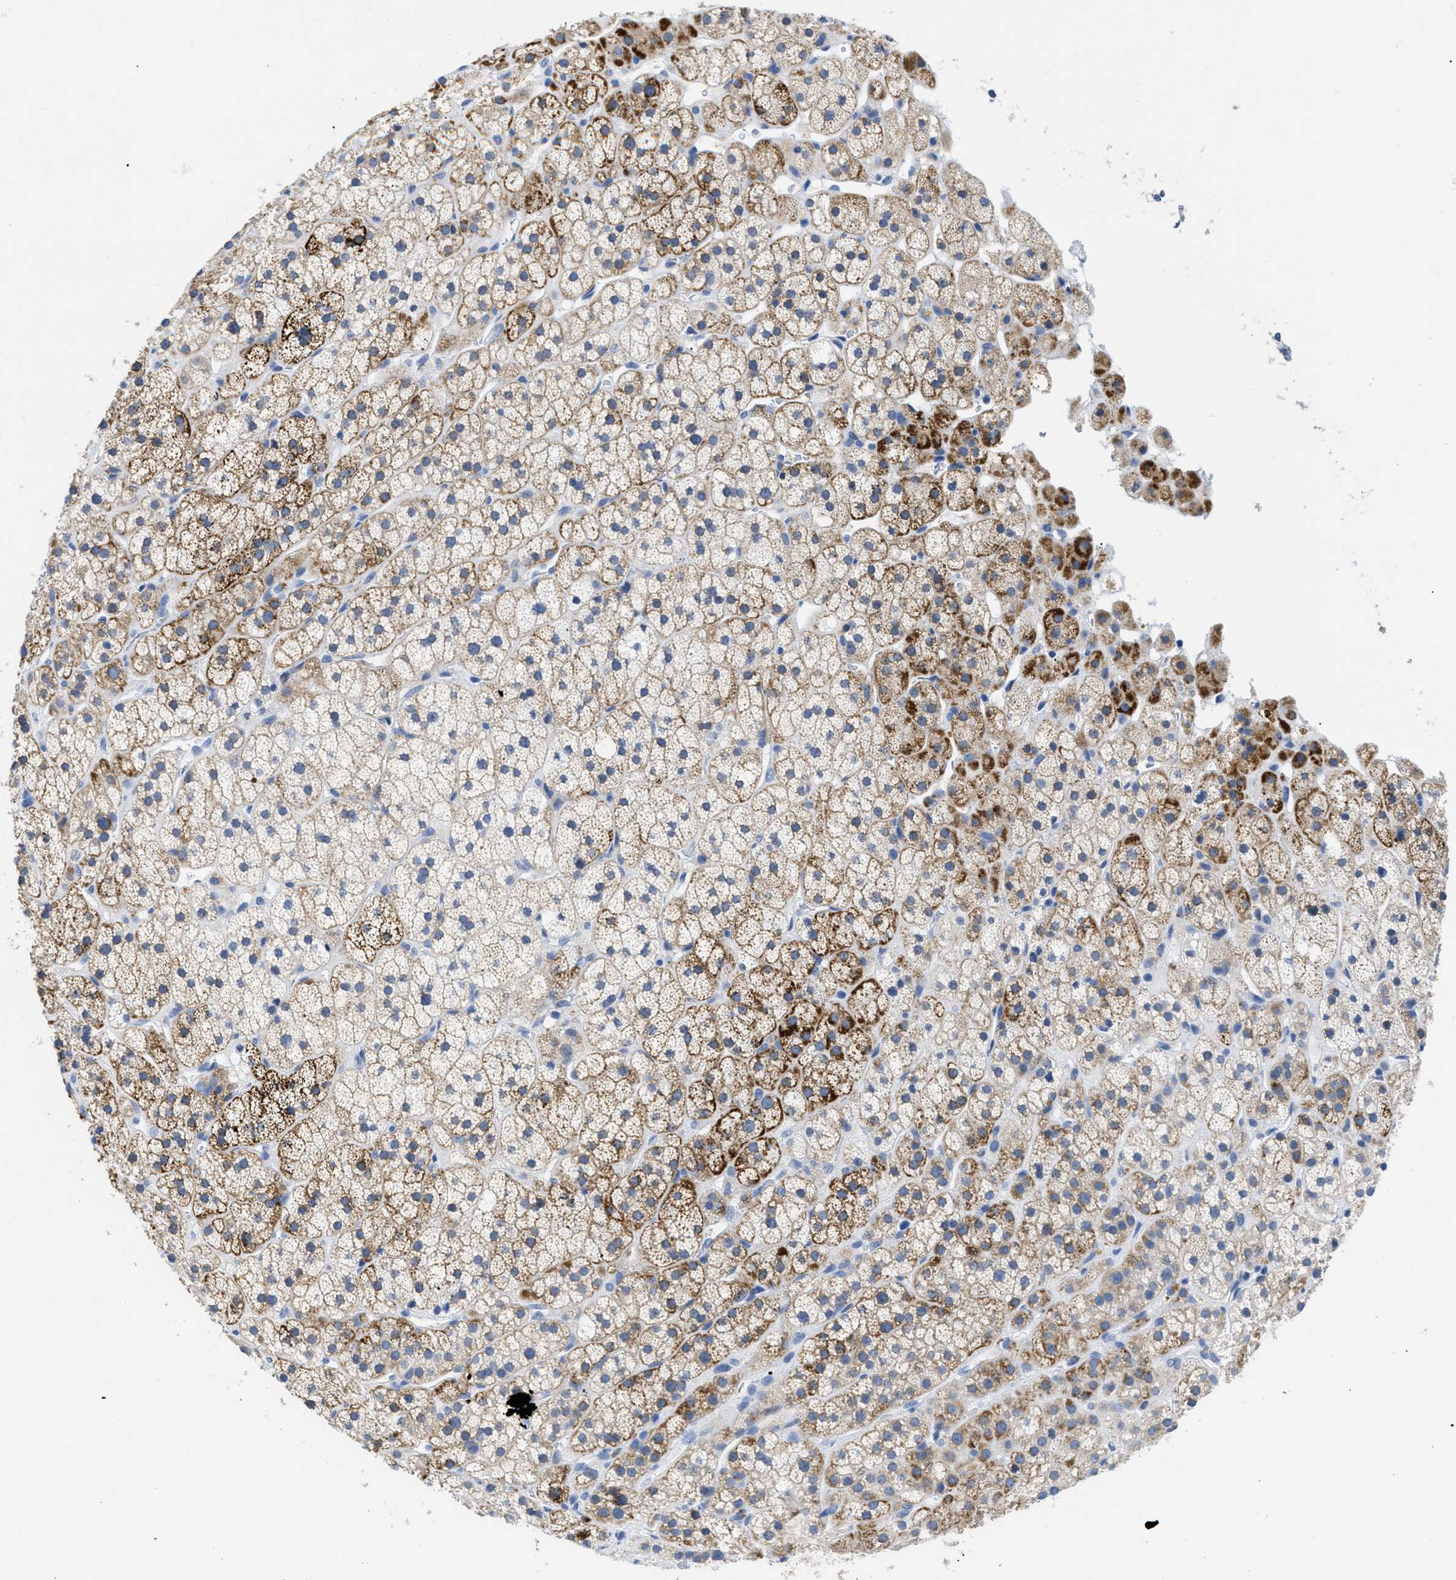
{"staining": {"intensity": "moderate", "quantity": ">75%", "location": "cytoplasmic/membranous"}, "tissue": "adrenal gland", "cell_type": "Glandular cells", "image_type": "normal", "snomed": [{"axis": "morphology", "description": "Normal tissue, NOS"}, {"axis": "topography", "description": "Adrenal gland"}], "caption": "Immunohistochemical staining of normal human adrenal gland exhibits moderate cytoplasmic/membranous protein staining in about >75% of glandular cells.", "gene": "APOBEC2", "patient": {"sex": "male", "age": 56}}